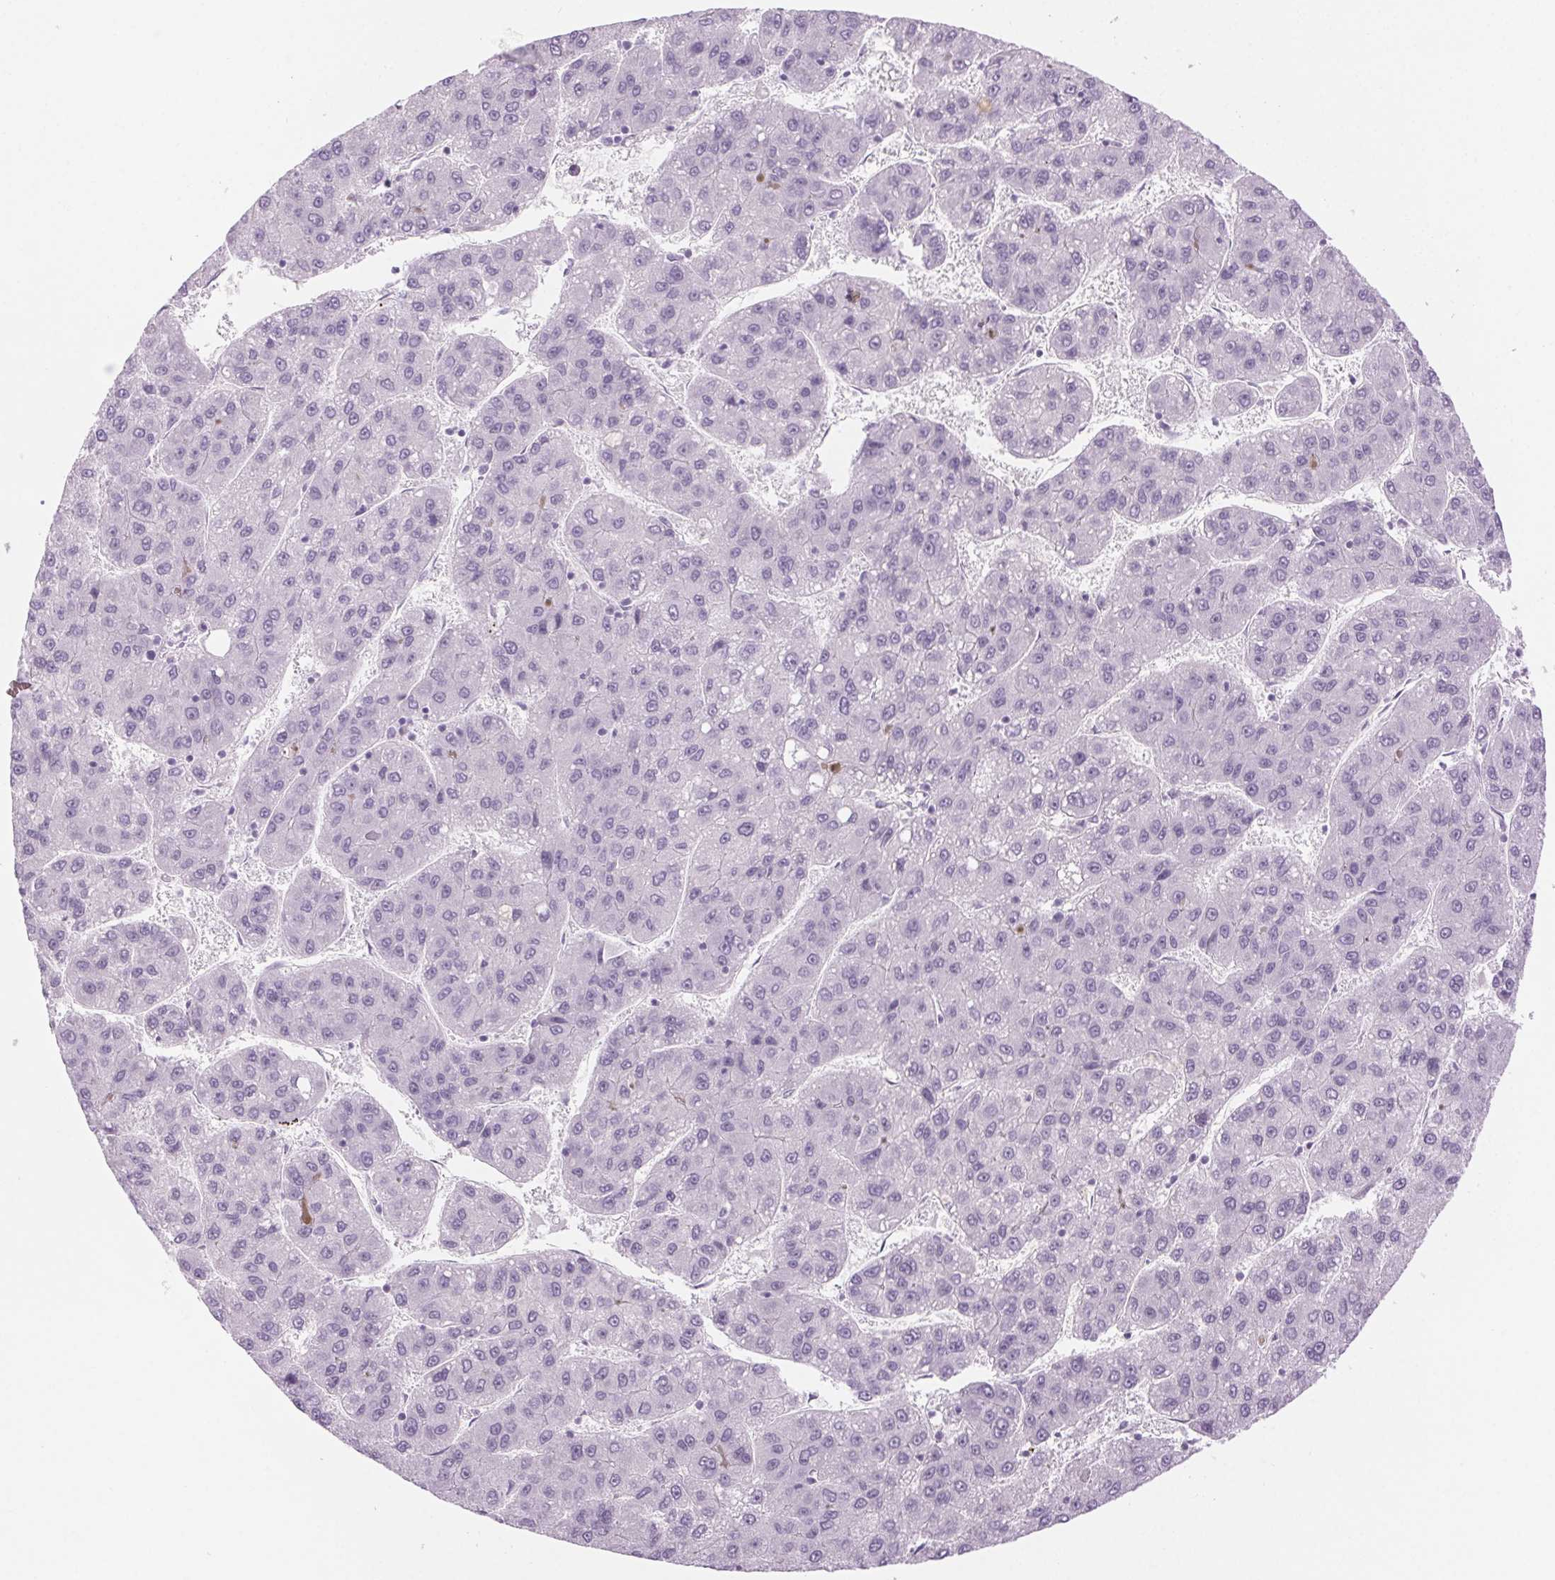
{"staining": {"intensity": "negative", "quantity": "none", "location": "none"}, "tissue": "liver cancer", "cell_type": "Tumor cells", "image_type": "cancer", "snomed": [{"axis": "morphology", "description": "Carcinoma, Hepatocellular, NOS"}, {"axis": "topography", "description": "Liver"}], "caption": "An immunohistochemistry (IHC) histopathology image of hepatocellular carcinoma (liver) is shown. There is no staining in tumor cells of hepatocellular carcinoma (liver).", "gene": "SLC6A19", "patient": {"sex": "female", "age": 82}}